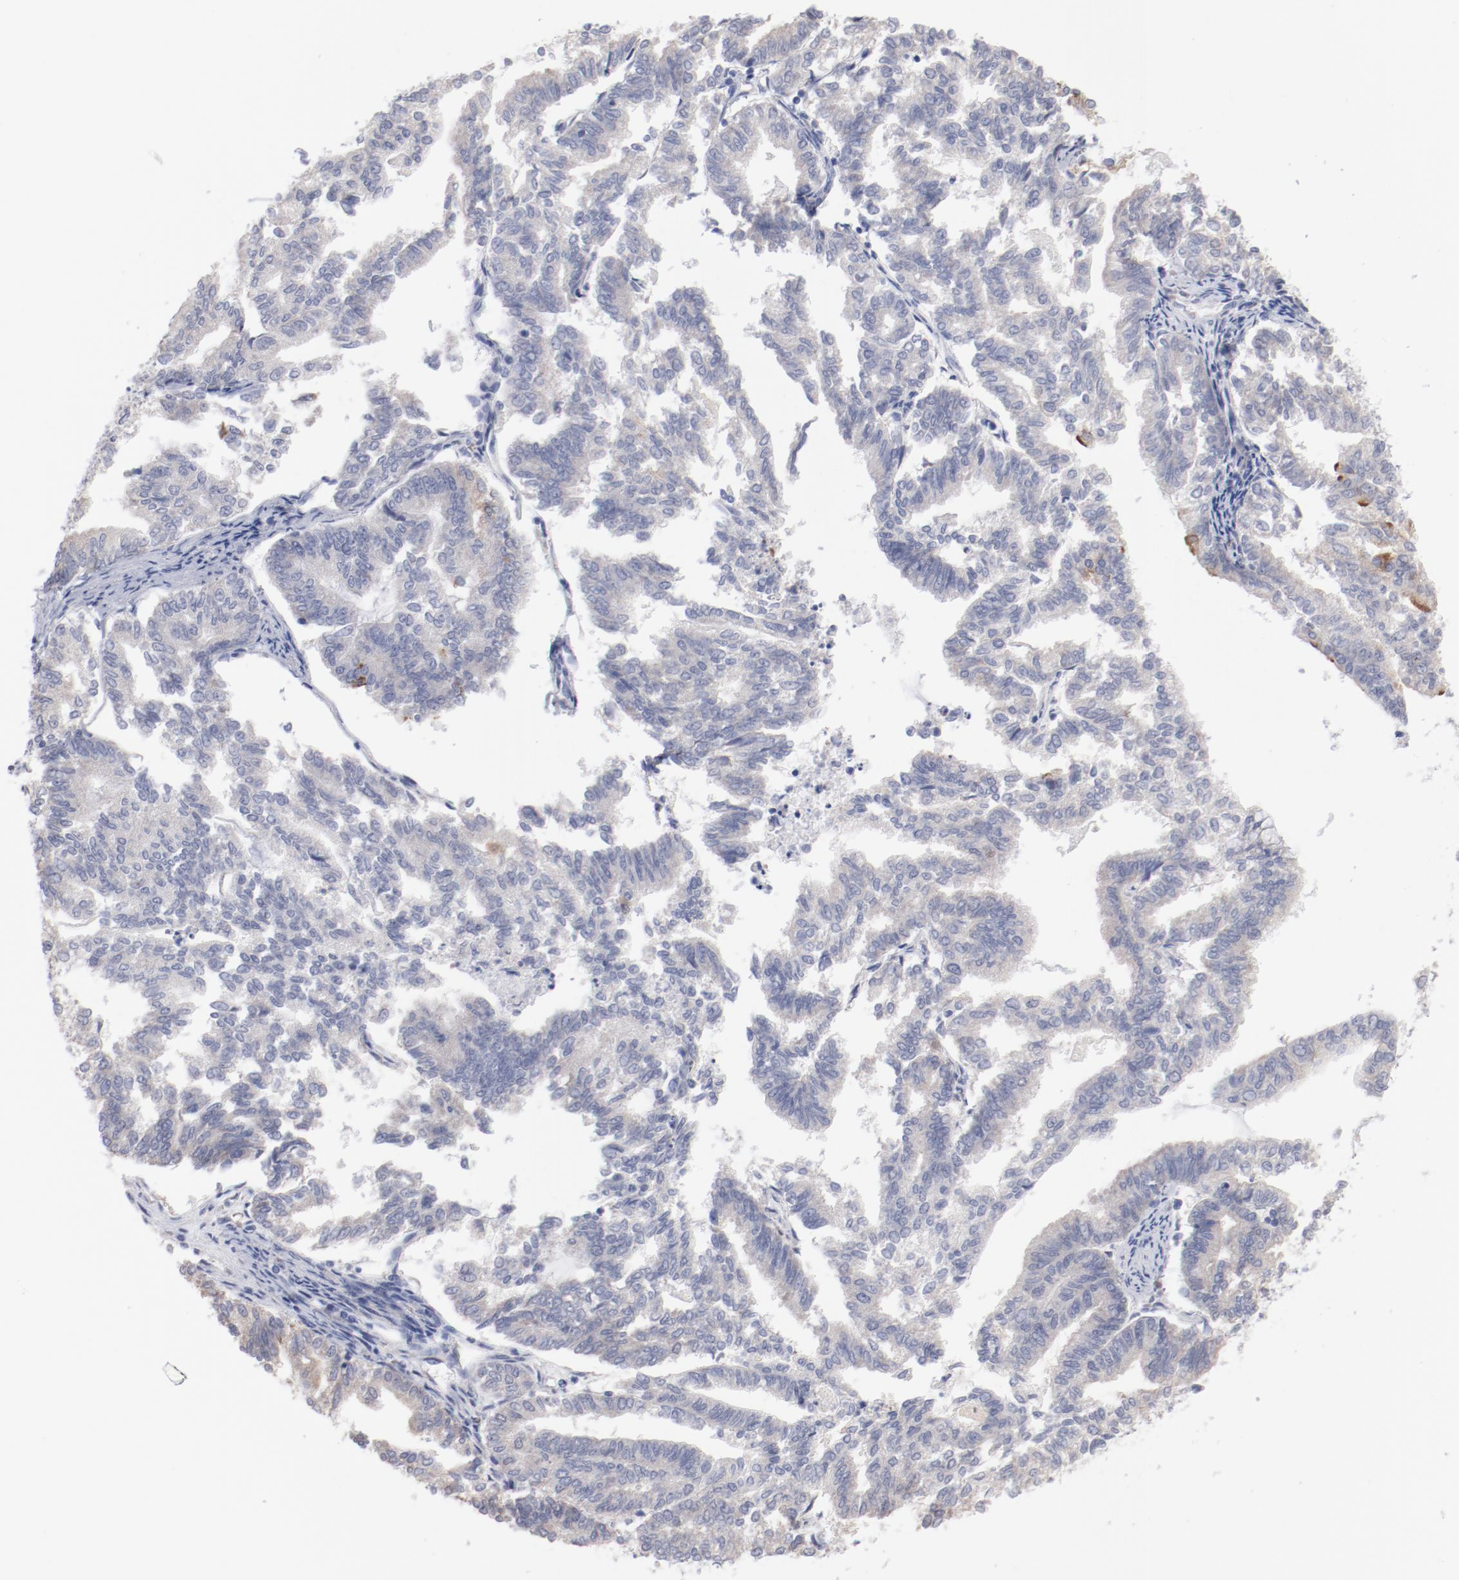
{"staining": {"intensity": "weak", "quantity": "<25%", "location": "cytoplasmic/membranous"}, "tissue": "endometrial cancer", "cell_type": "Tumor cells", "image_type": "cancer", "snomed": [{"axis": "morphology", "description": "Adenocarcinoma, NOS"}, {"axis": "topography", "description": "Endometrium"}], "caption": "IHC of adenocarcinoma (endometrial) shows no positivity in tumor cells. (DAB (3,3'-diaminobenzidine) immunohistochemistry with hematoxylin counter stain).", "gene": "CPE", "patient": {"sex": "female", "age": 79}}